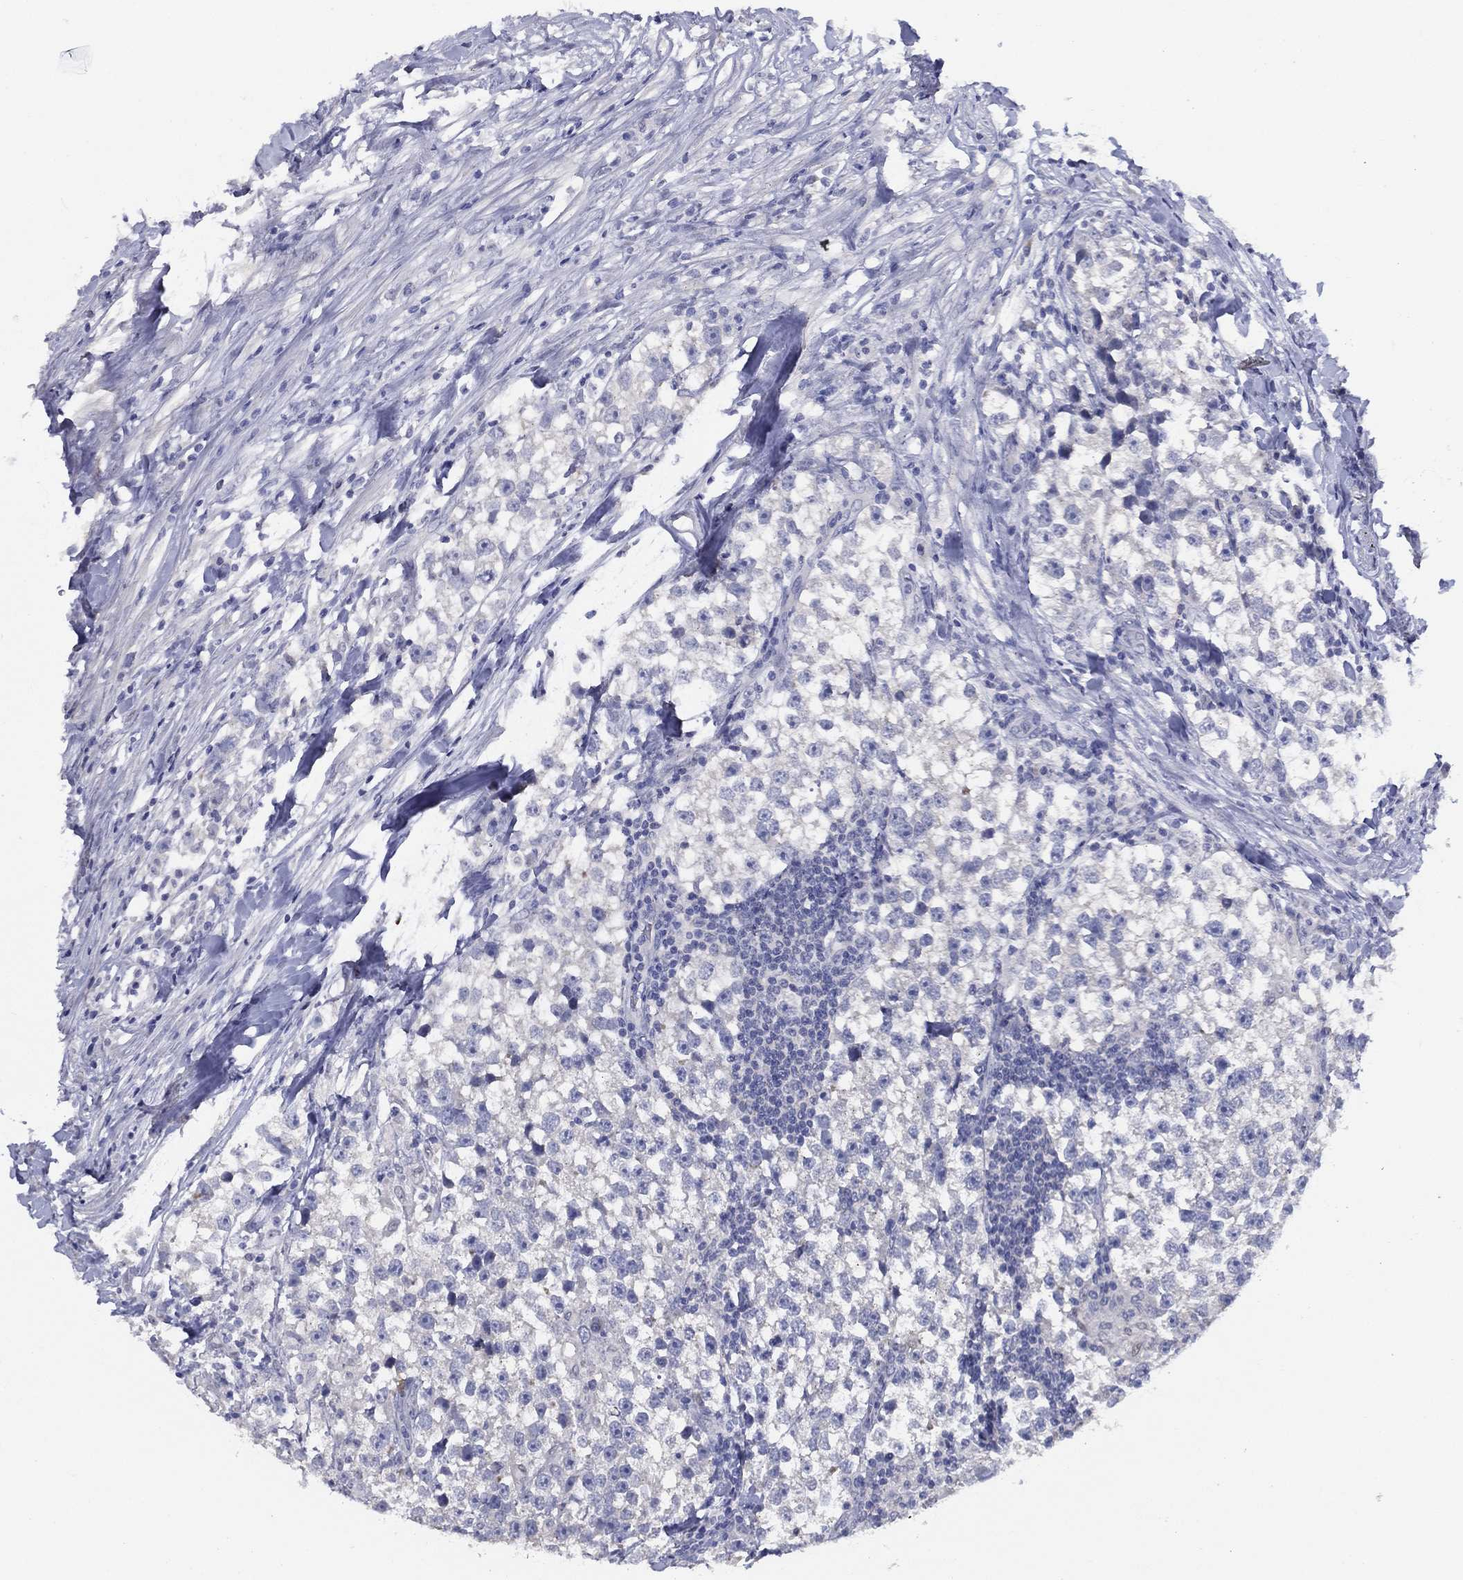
{"staining": {"intensity": "negative", "quantity": "none", "location": "none"}, "tissue": "testis cancer", "cell_type": "Tumor cells", "image_type": "cancer", "snomed": [{"axis": "morphology", "description": "Seminoma, NOS"}, {"axis": "topography", "description": "Testis"}], "caption": "Protein analysis of testis cancer (seminoma) exhibits no significant staining in tumor cells.", "gene": "SLC13A4", "patient": {"sex": "male", "age": 46}}